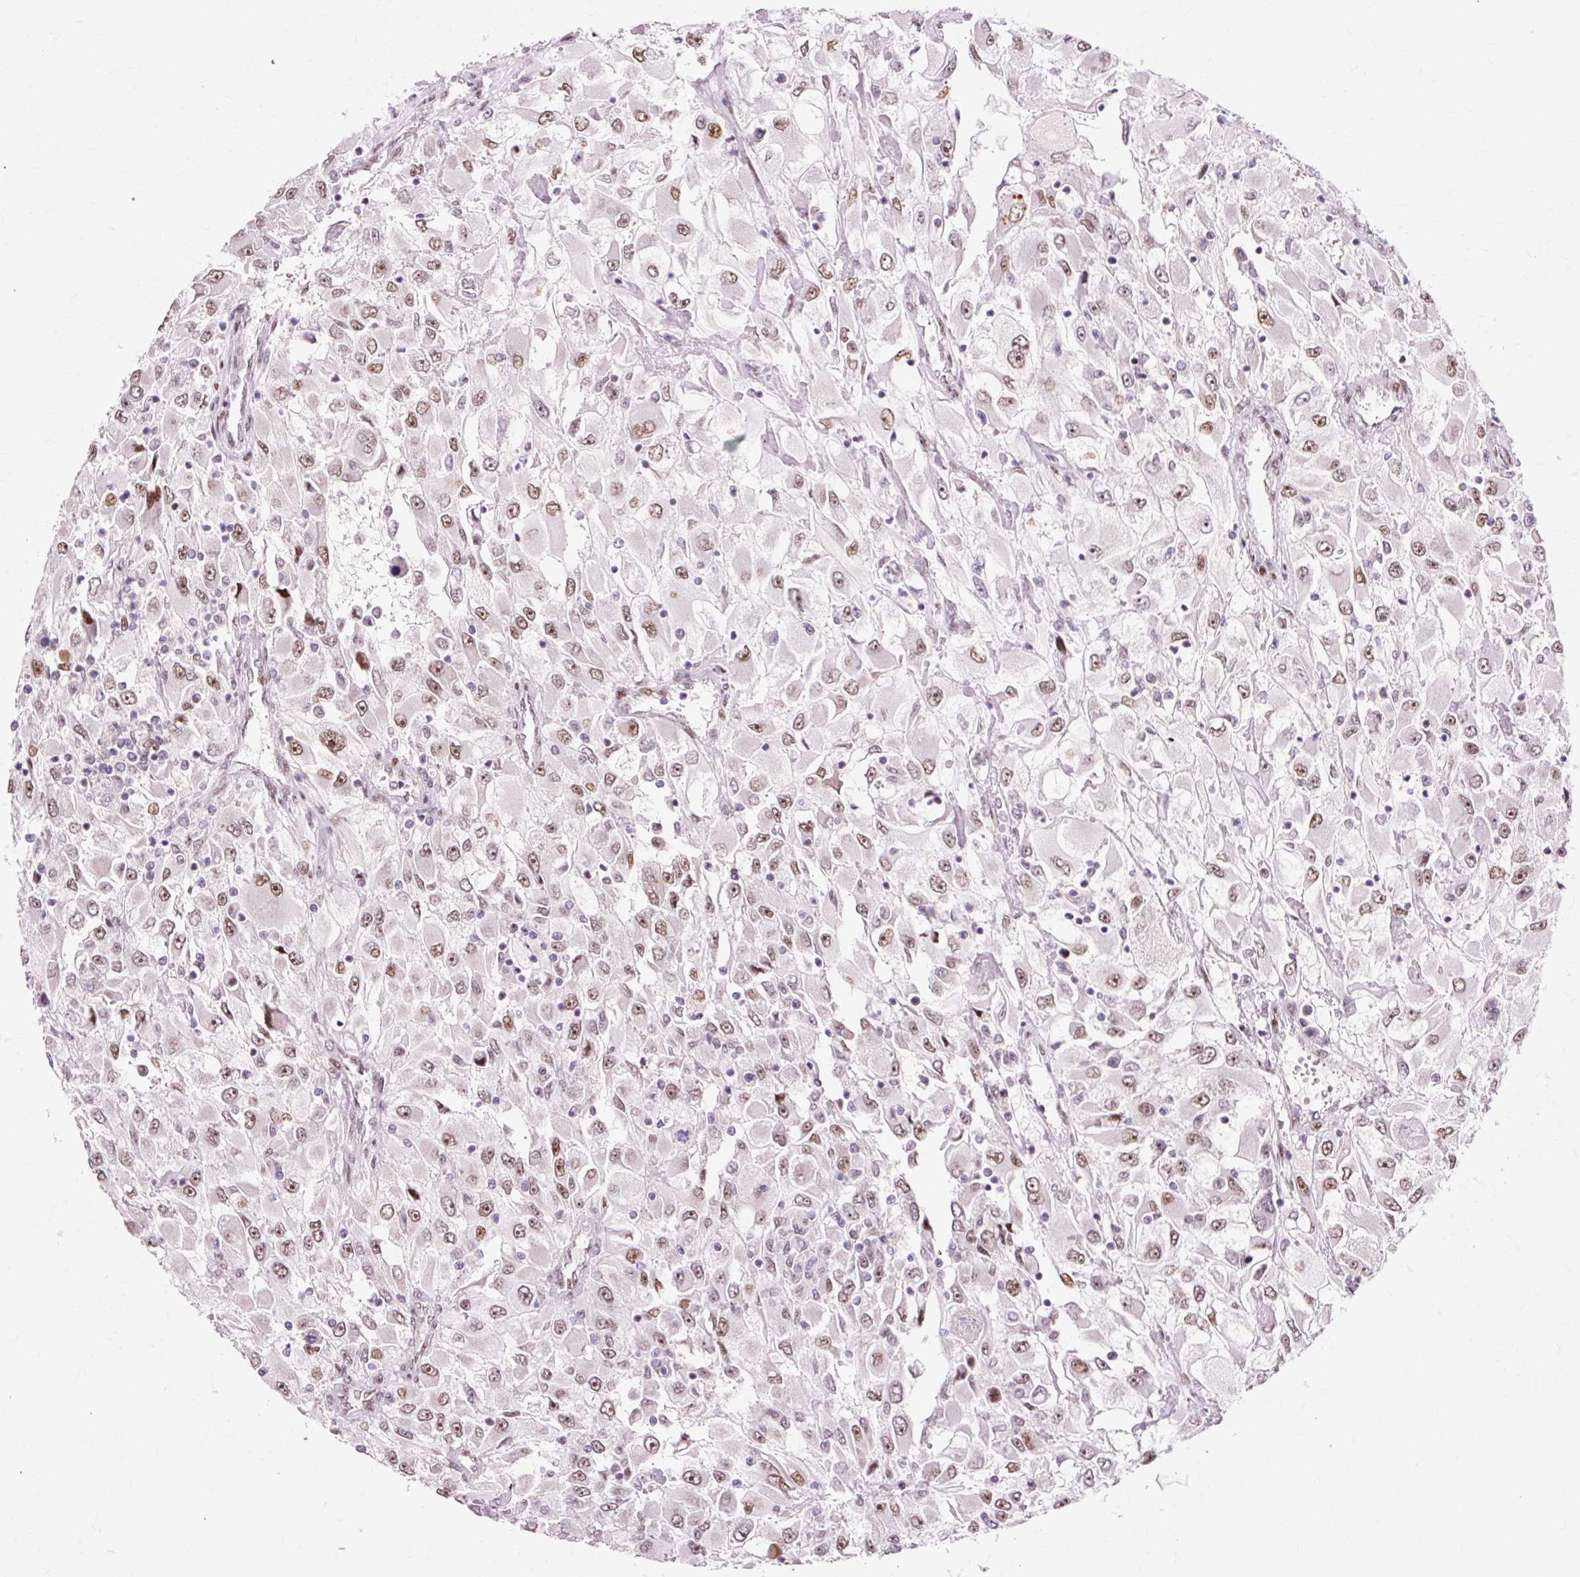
{"staining": {"intensity": "weak", "quantity": ">75%", "location": "nuclear"}, "tissue": "renal cancer", "cell_type": "Tumor cells", "image_type": "cancer", "snomed": [{"axis": "morphology", "description": "Adenocarcinoma, NOS"}, {"axis": "topography", "description": "Kidney"}], "caption": "A histopathology image of human renal adenocarcinoma stained for a protein reveals weak nuclear brown staining in tumor cells.", "gene": "MACROD2", "patient": {"sex": "female", "age": 52}}